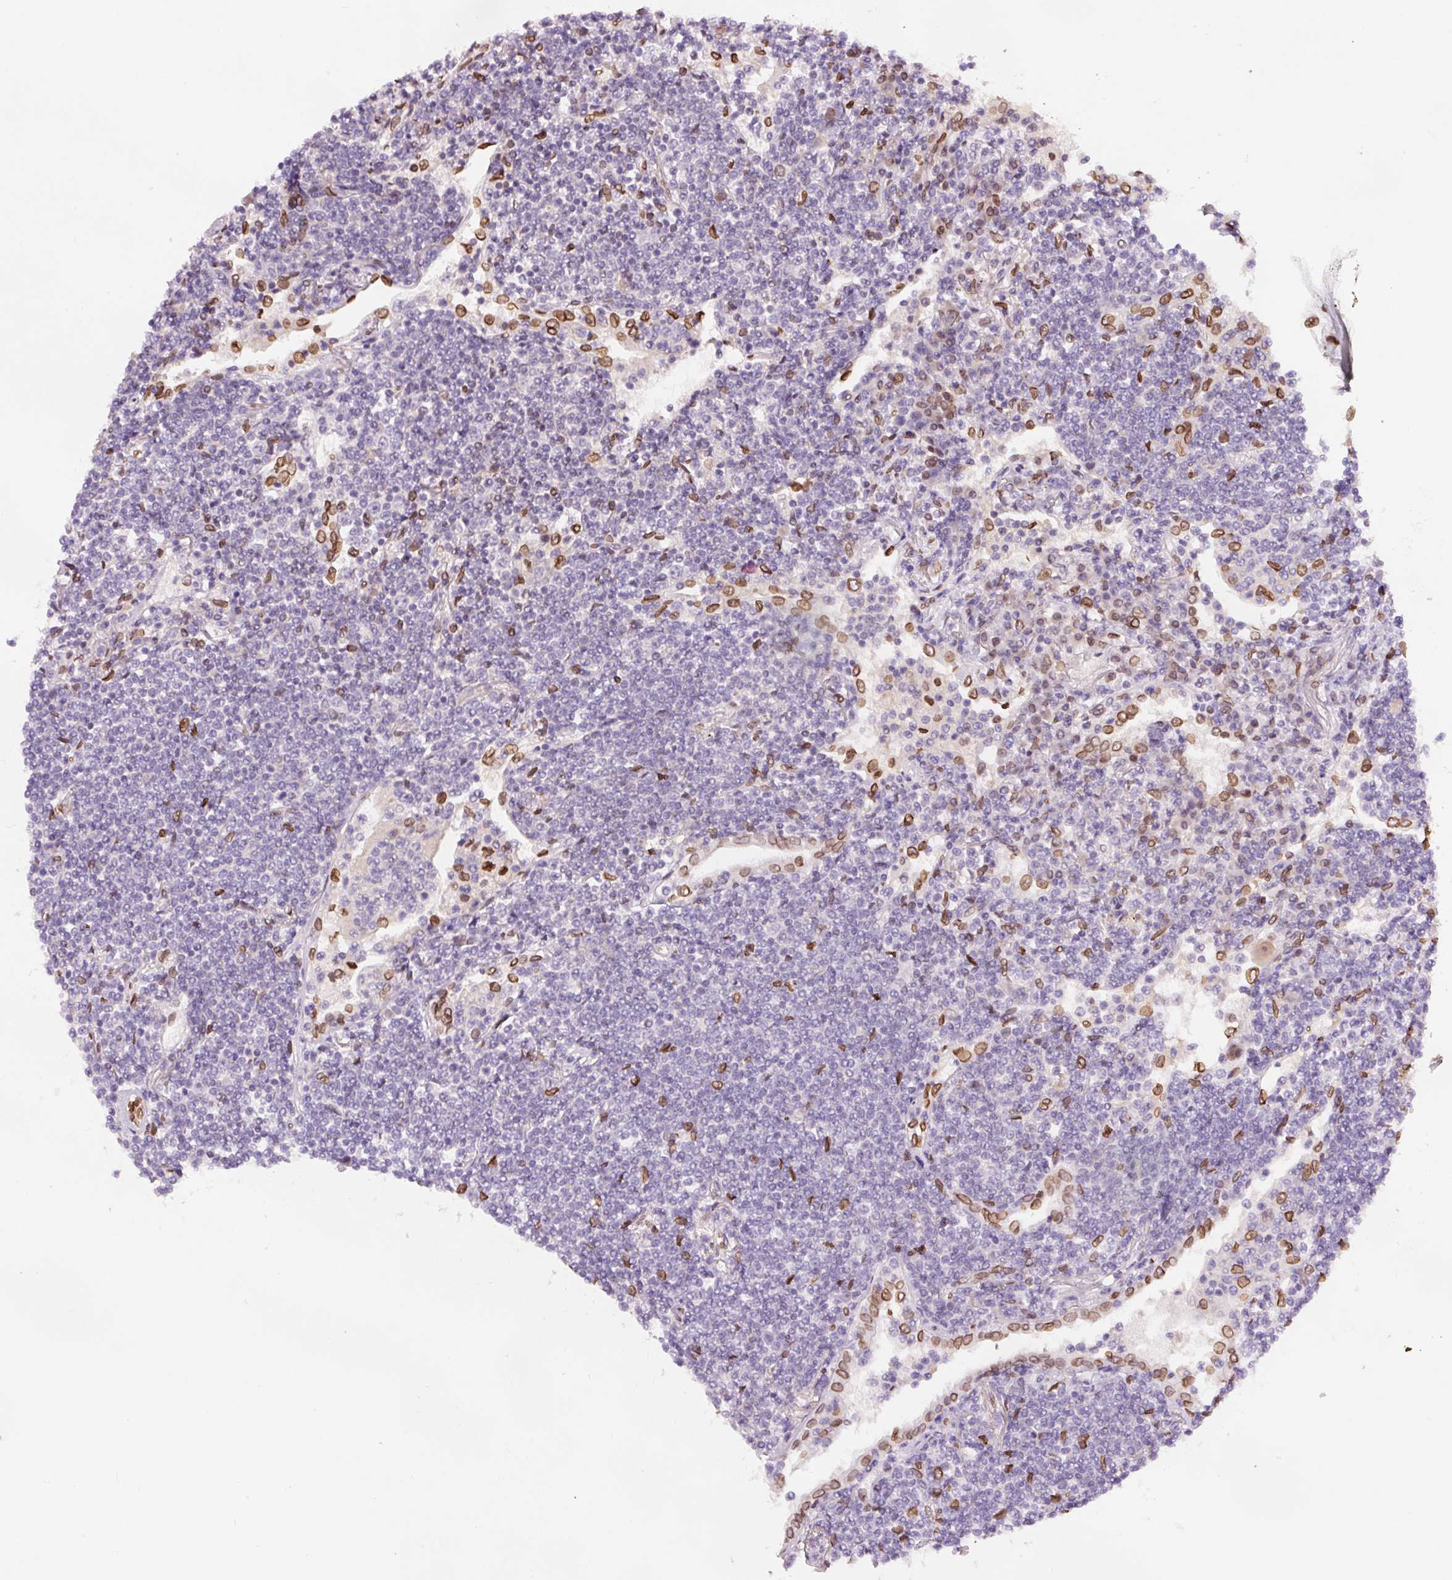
{"staining": {"intensity": "negative", "quantity": "none", "location": "none"}, "tissue": "lymphoma", "cell_type": "Tumor cells", "image_type": "cancer", "snomed": [{"axis": "morphology", "description": "Malignant lymphoma, non-Hodgkin's type, Low grade"}, {"axis": "topography", "description": "Lung"}], "caption": "IHC photomicrograph of neoplastic tissue: human malignant lymphoma, non-Hodgkin's type (low-grade) stained with DAB exhibits no significant protein expression in tumor cells.", "gene": "ZNF224", "patient": {"sex": "female", "age": 71}}